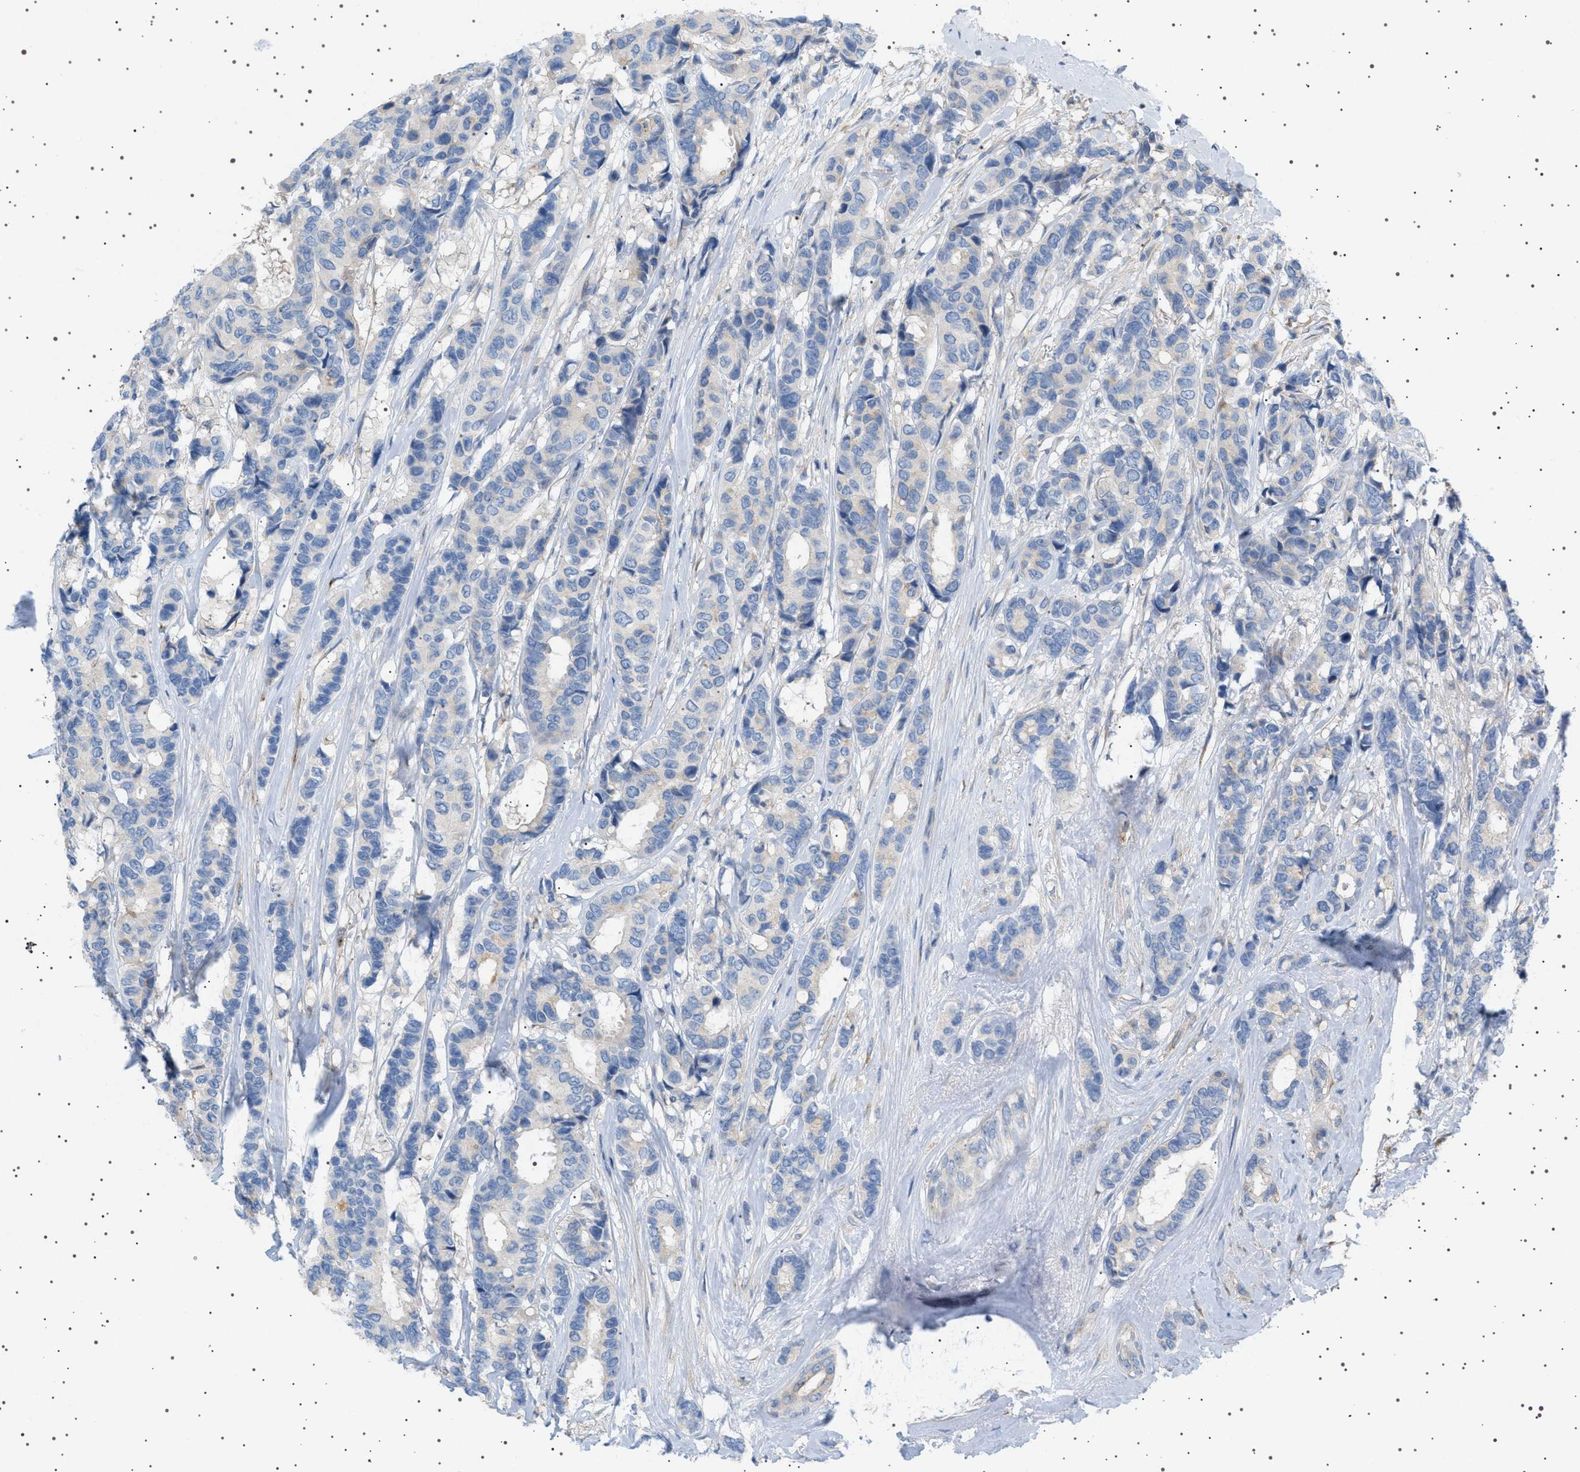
{"staining": {"intensity": "negative", "quantity": "none", "location": "none"}, "tissue": "breast cancer", "cell_type": "Tumor cells", "image_type": "cancer", "snomed": [{"axis": "morphology", "description": "Duct carcinoma"}, {"axis": "topography", "description": "Breast"}], "caption": "Immunohistochemistry micrograph of human breast cancer stained for a protein (brown), which reveals no expression in tumor cells. Nuclei are stained in blue.", "gene": "ADCY10", "patient": {"sex": "female", "age": 87}}